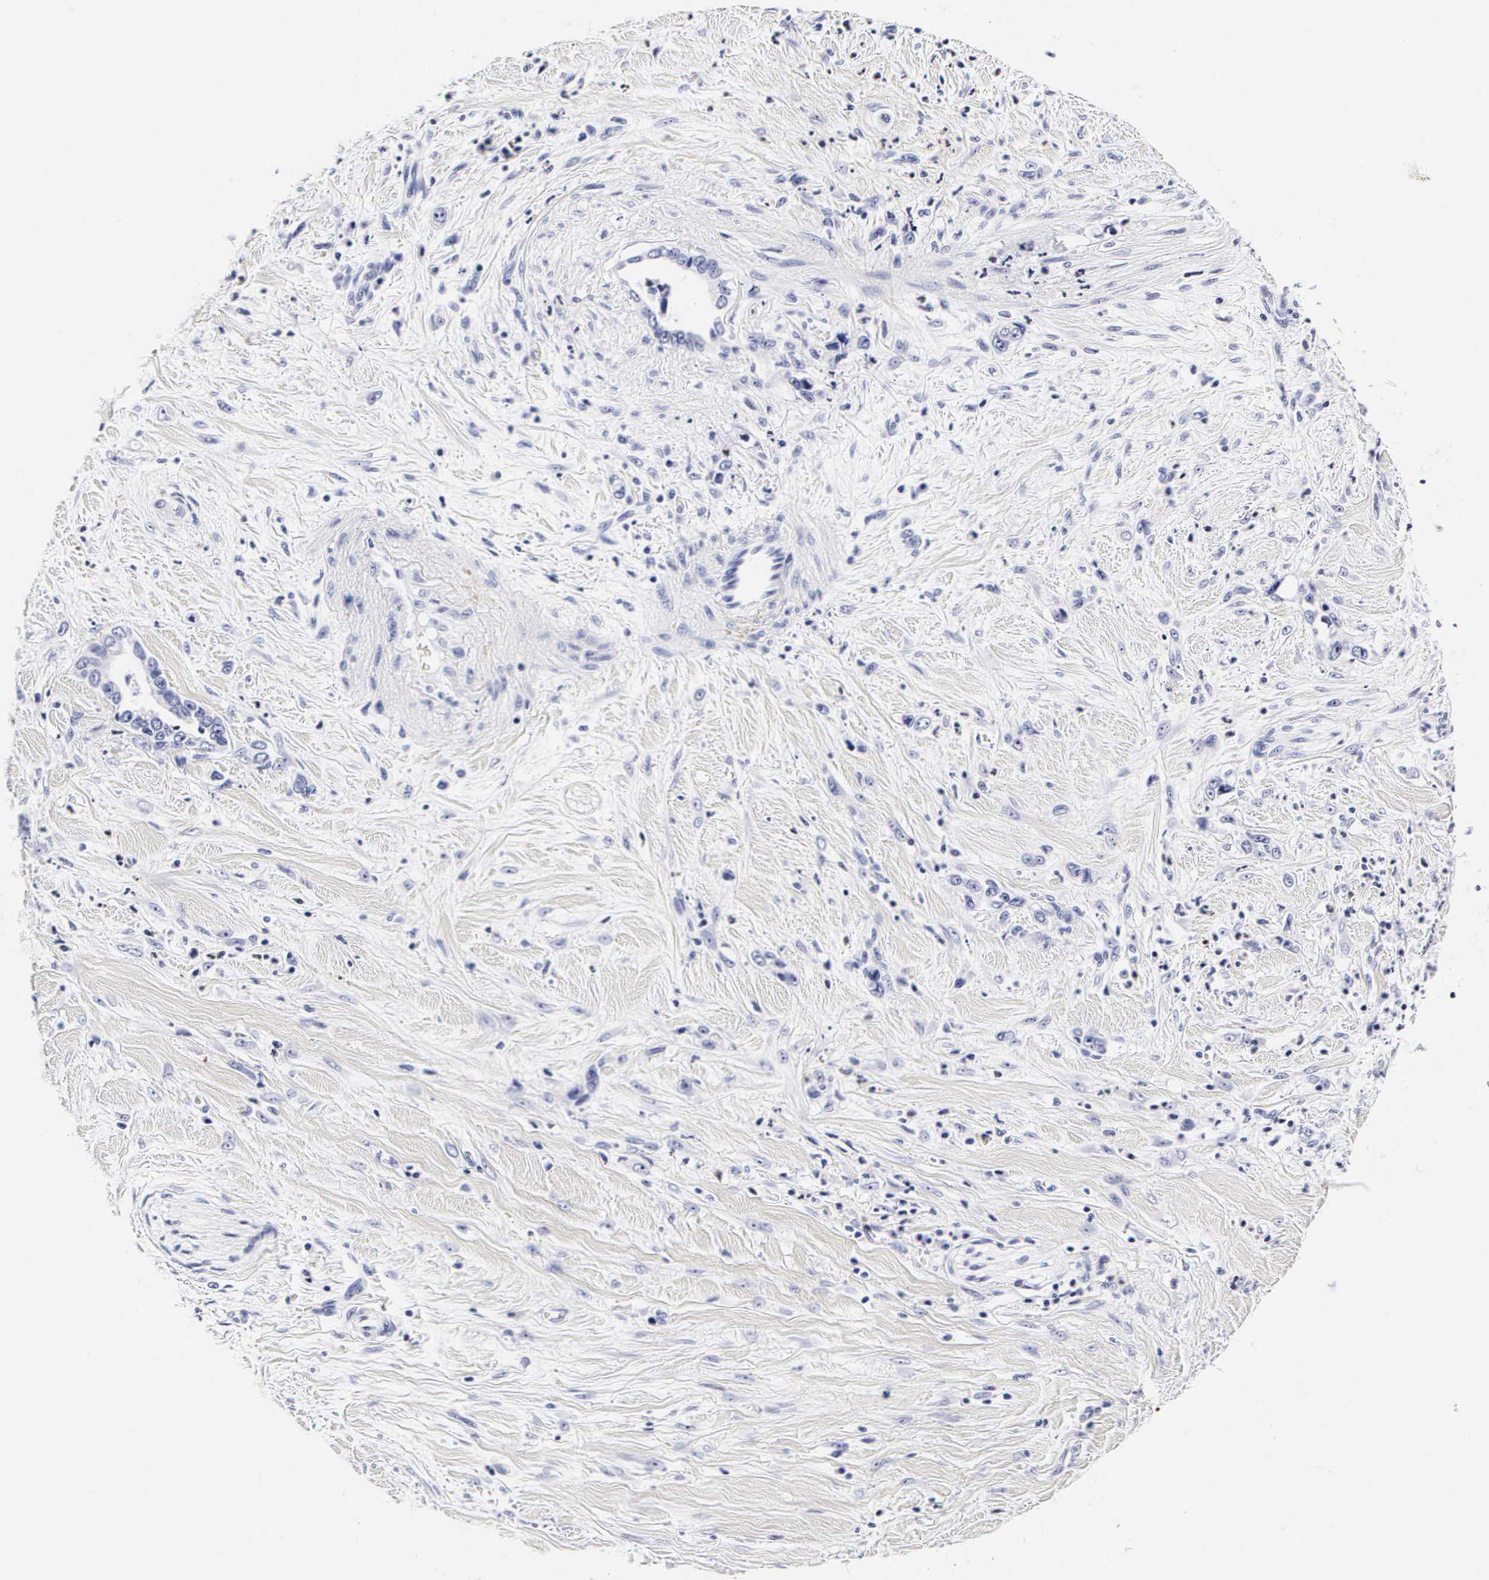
{"staining": {"intensity": "negative", "quantity": "none", "location": "none"}, "tissue": "pancreatic cancer", "cell_type": "Tumor cells", "image_type": "cancer", "snomed": [{"axis": "morphology", "description": "Adenocarcinoma, NOS"}, {"axis": "topography", "description": "Pancreas"}], "caption": "Protein analysis of pancreatic adenocarcinoma displays no significant positivity in tumor cells. The staining was performed using DAB (3,3'-diaminobenzidine) to visualize the protein expression in brown, while the nuclei were stained in blue with hematoxylin (Magnification: 20x).", "gene": "RNASE6", "patient": {"sex": "male", "age": 69}}